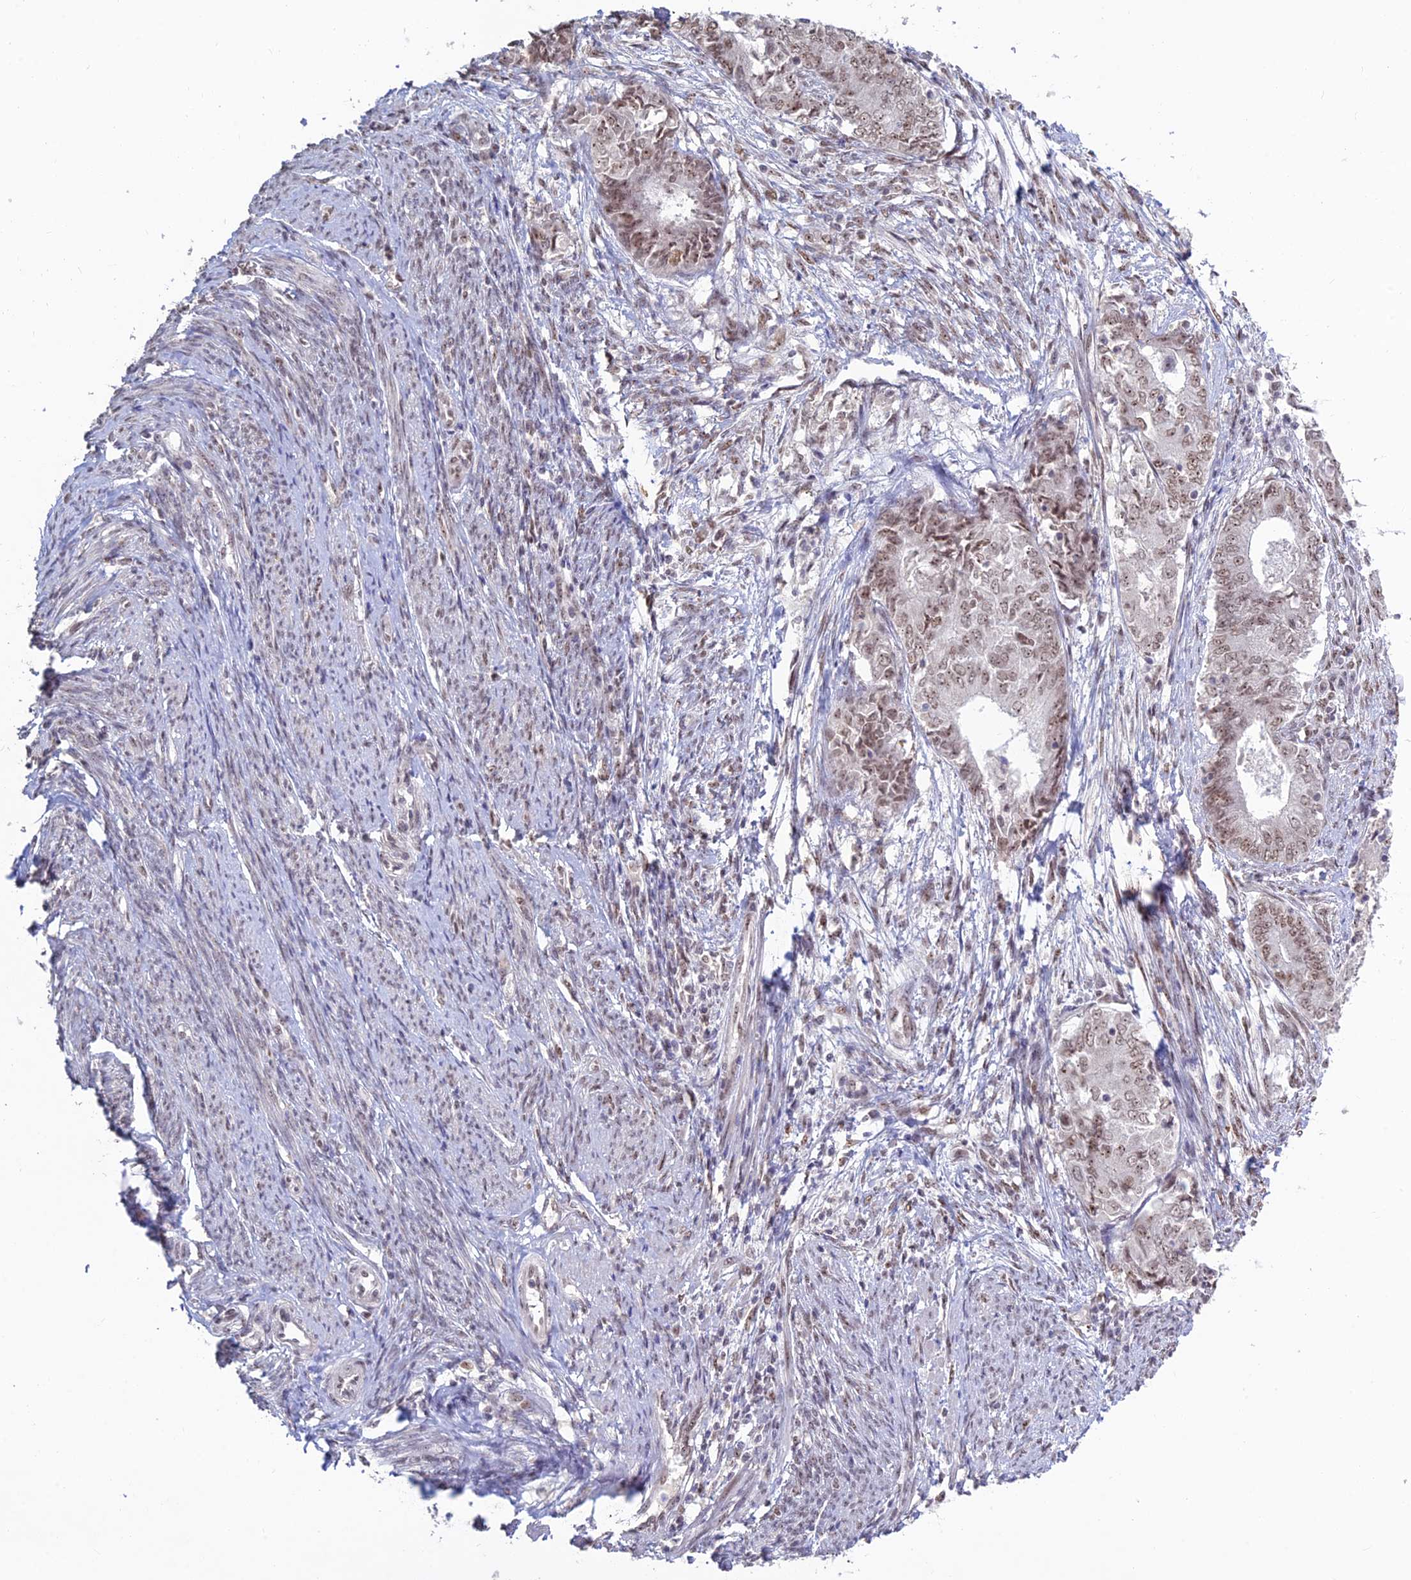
{"staining": {"intensity": "weak", "quantity": ">75%", "location": "nuclear"}, "tissue": "endometrial cancer", "cell_type": "Tumor cells", "image_type": "cancer", "snomed": [{"axis": "morphology", "description": "Adenocarcinoma, NOS"}, {"axis": "topography", "description": "Endometrium"}], "caption": "Immunohistochemistry (IHC) staining of endometrial cancer (adenocarcinoma), which reveals low levels of weak nuclear positivity in approximately >75% of tumor cells indicating weak nuclear protein staining. The staining was performed using DAB (3,3'-diaminobenzidine) (brown) for protein detection and nuclei were counterstained in hematoxylin (blue).", "gene": "POLR1G", "patient": {"sex": "female", "age": 62}}